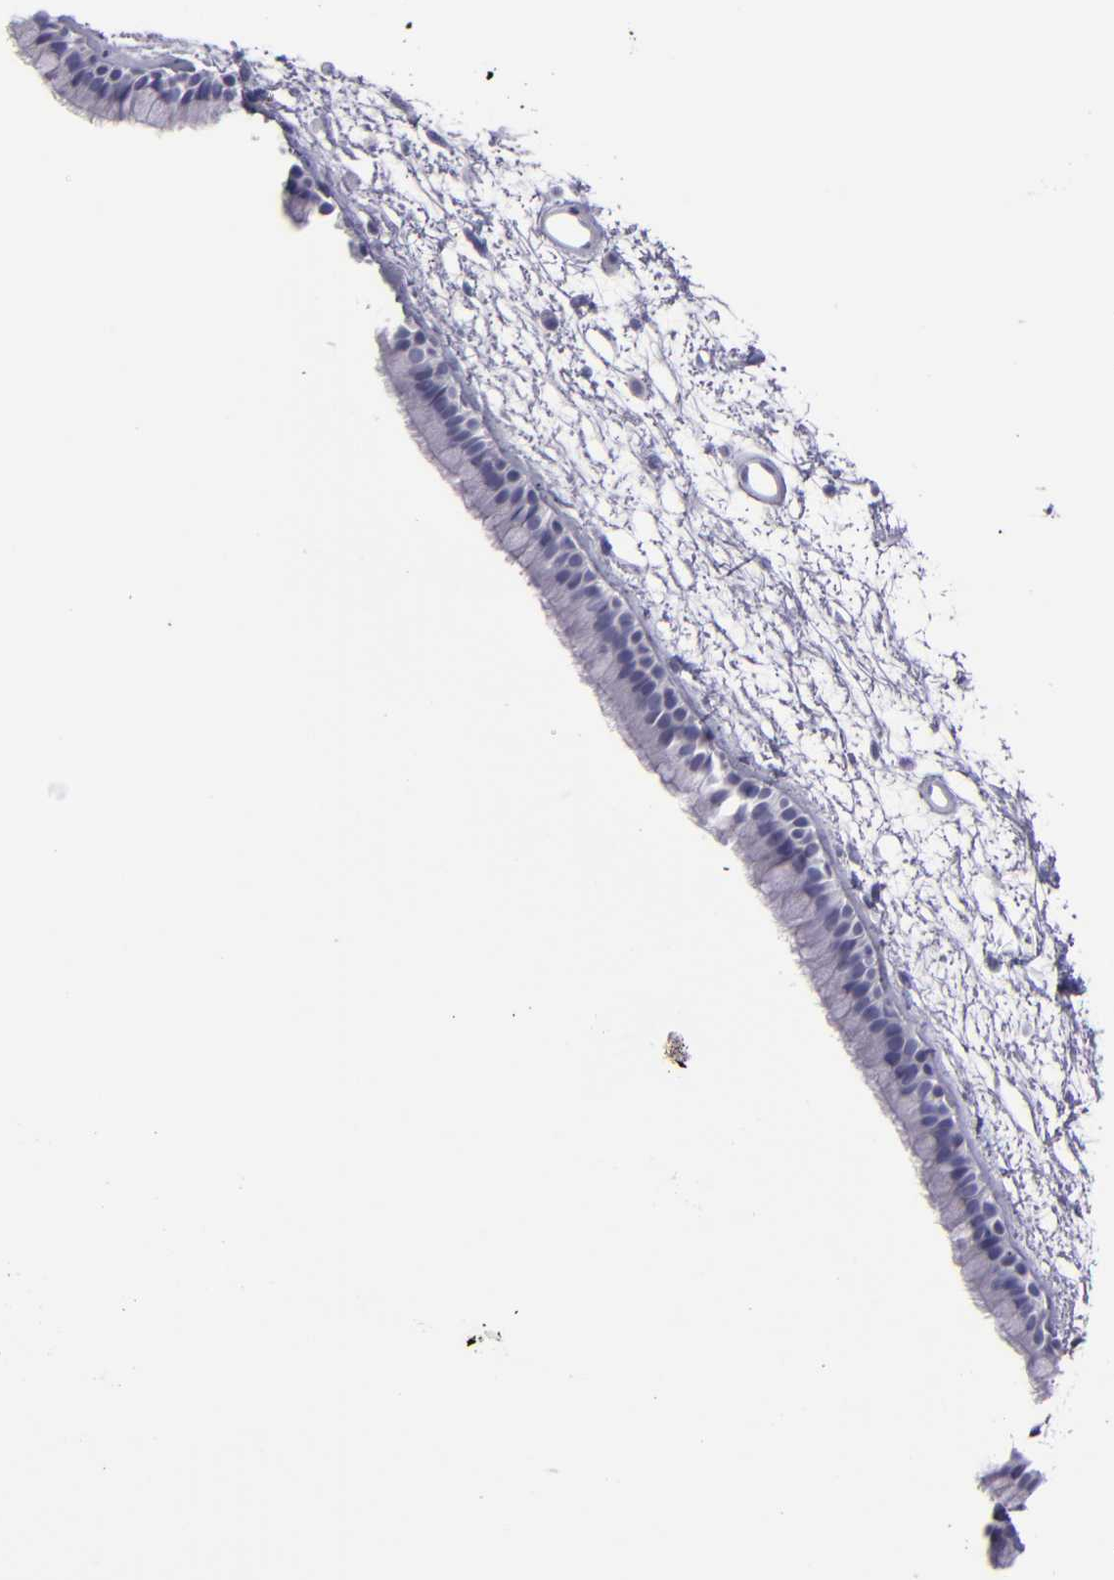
{"staining": {"intensity": "negative", "quantity": "none", "location": "none"}, "tissue": "nasopharynx", "cell_type": "Respiratory epithelial cells", "image_type": "normal", "snomed": [{"axis": "morphology", "description": "Normal tissue, NOS"}, {"axis": "morphology", "description": "Inflammation, NOS"}, {"axis": "topography", "description": "Nasopharynx"}], "caption": "A high-resolution photomicrograph shows immunohistochemistry (IHC) staining of normal nasopharynx, which displays no significant positivity in respiratory epithelial cells. The staining is performed using DAB (3,3'-diaminobenzidine) brown chromogen with nuclei counter-stained in using hematoxylin.", "gene": "CR2", "patient": {"sex": "male", "age": 48}}